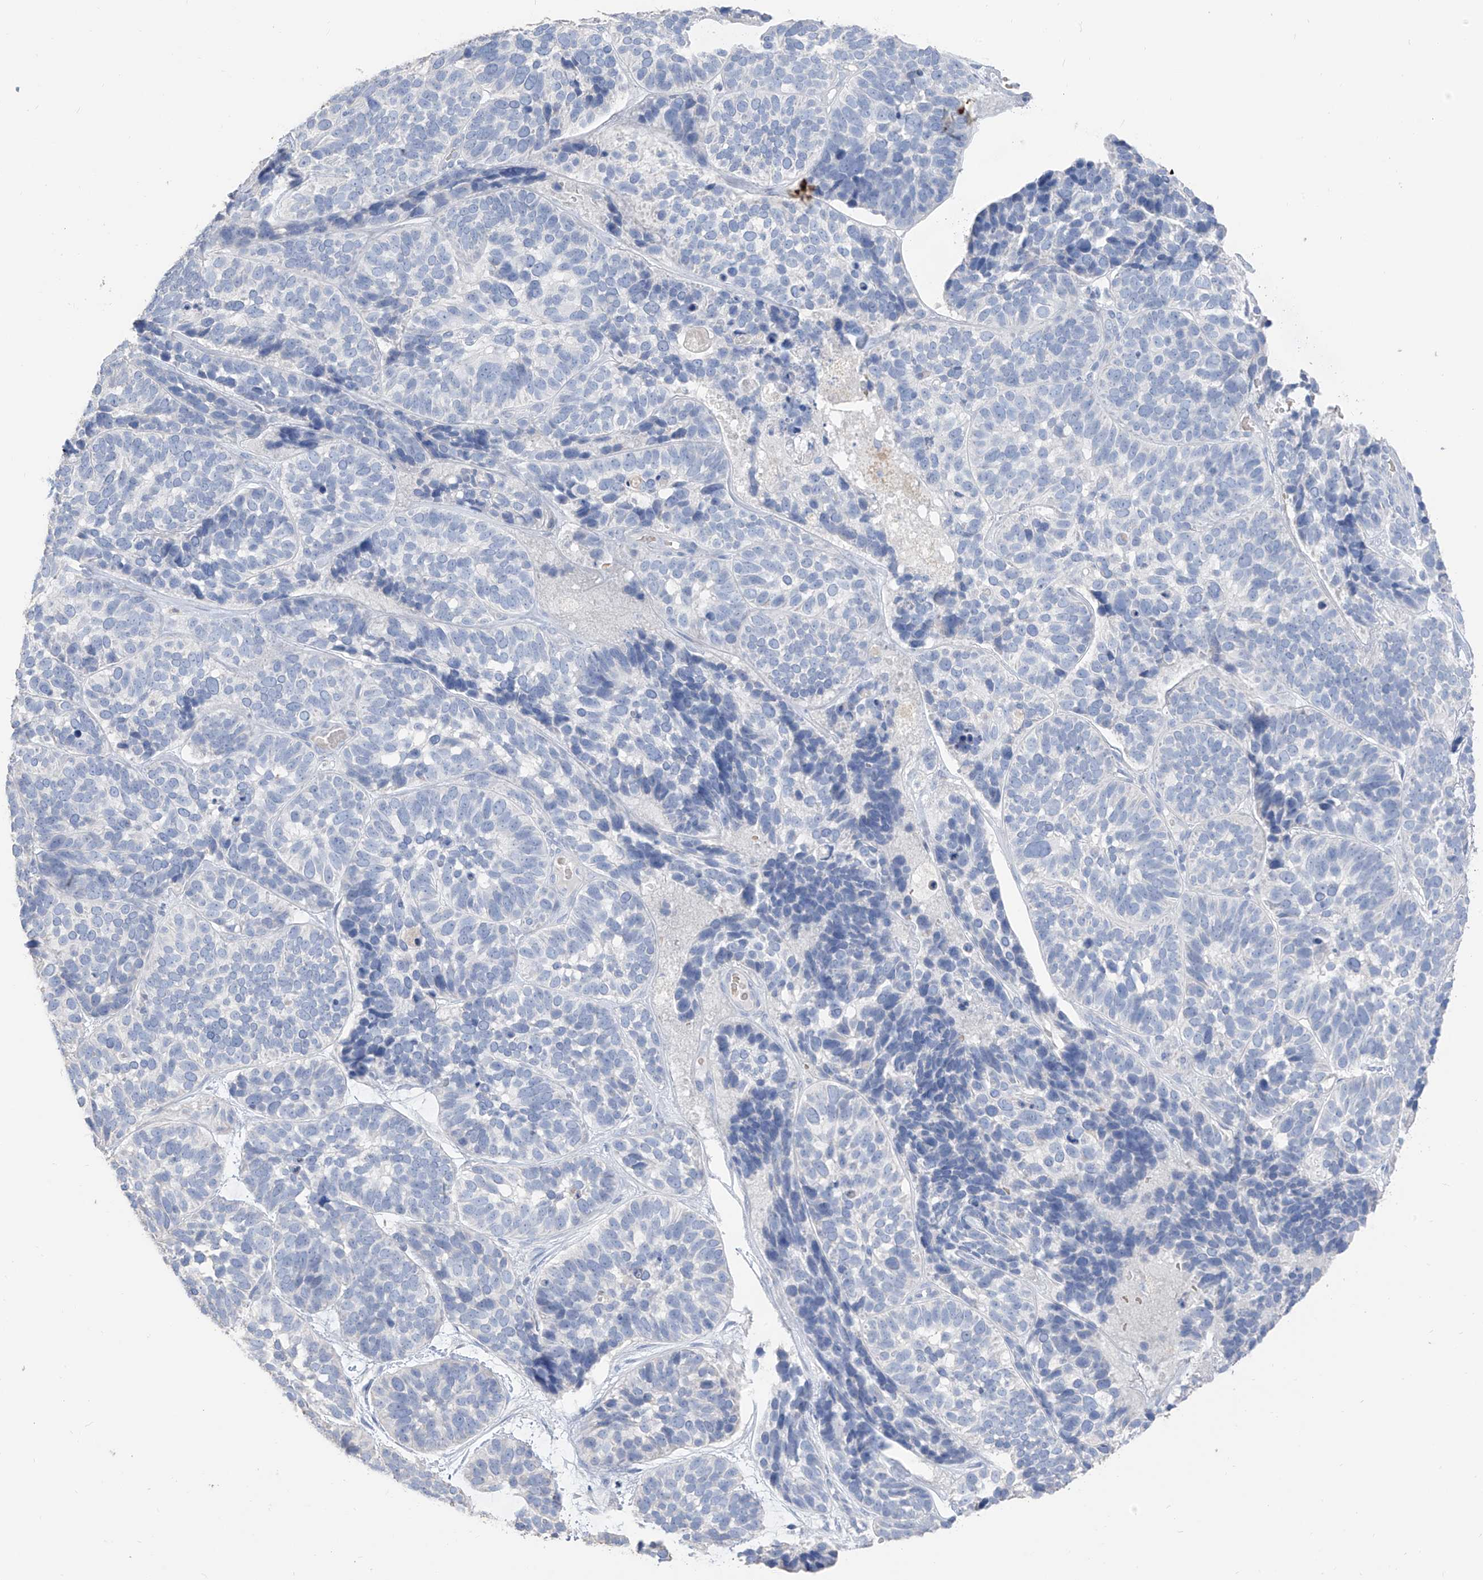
{"staining": {"intensity": "negative", "quantity": "none", "location": "none"}, "tissue": "skin cancer", "cell_type": "Tumor cells", "image_type": "cancer", "snomed": [{"axis": "morphology", "description": "Basal cell carcinoma"}, {"axis": "topography", "description": "Skin"}], "caption": "IHC image of neoplastic tissue: skin cancer stained with DAB demonstrates no significant protein positivity in tumor cells.", "gene": "PAFAH1B3", "patient": {"sex": "male", "age": 62}}